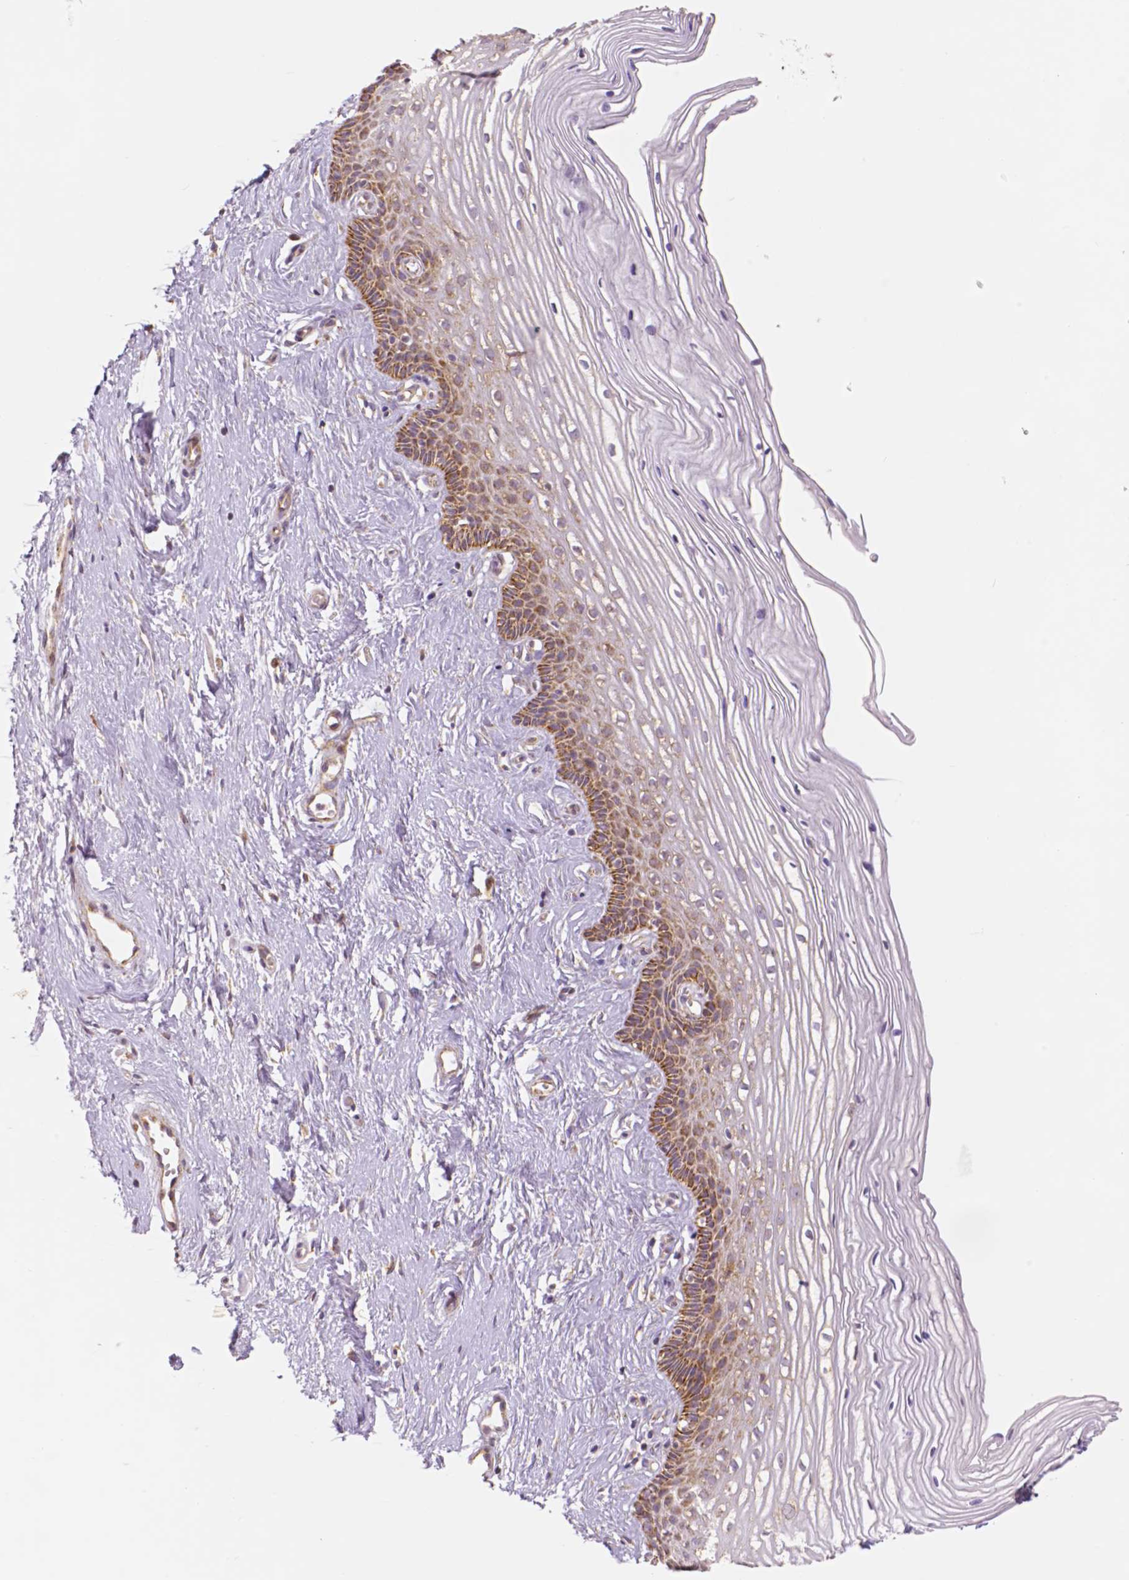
{"staining": {"intensity": "moderate", "quantity": "<25%", "location": "cytoplasmic/membranous"}, "tissue": "cervix", "cell_type": "Glandular cells", "image_type": "normal", "snomed": [{"axis": "morphology", "description": "Normal tissue, NOS"}, {"axis": "topography", "description": "Cervix"}], "caption": "Cervix stained for a protein (brown) shows moderate cytoplasmic/membranous positive expression in approximately <25% of glandular cells.", "gene": "RHOT1", "patient": {"sex": "female", "age": 40}}